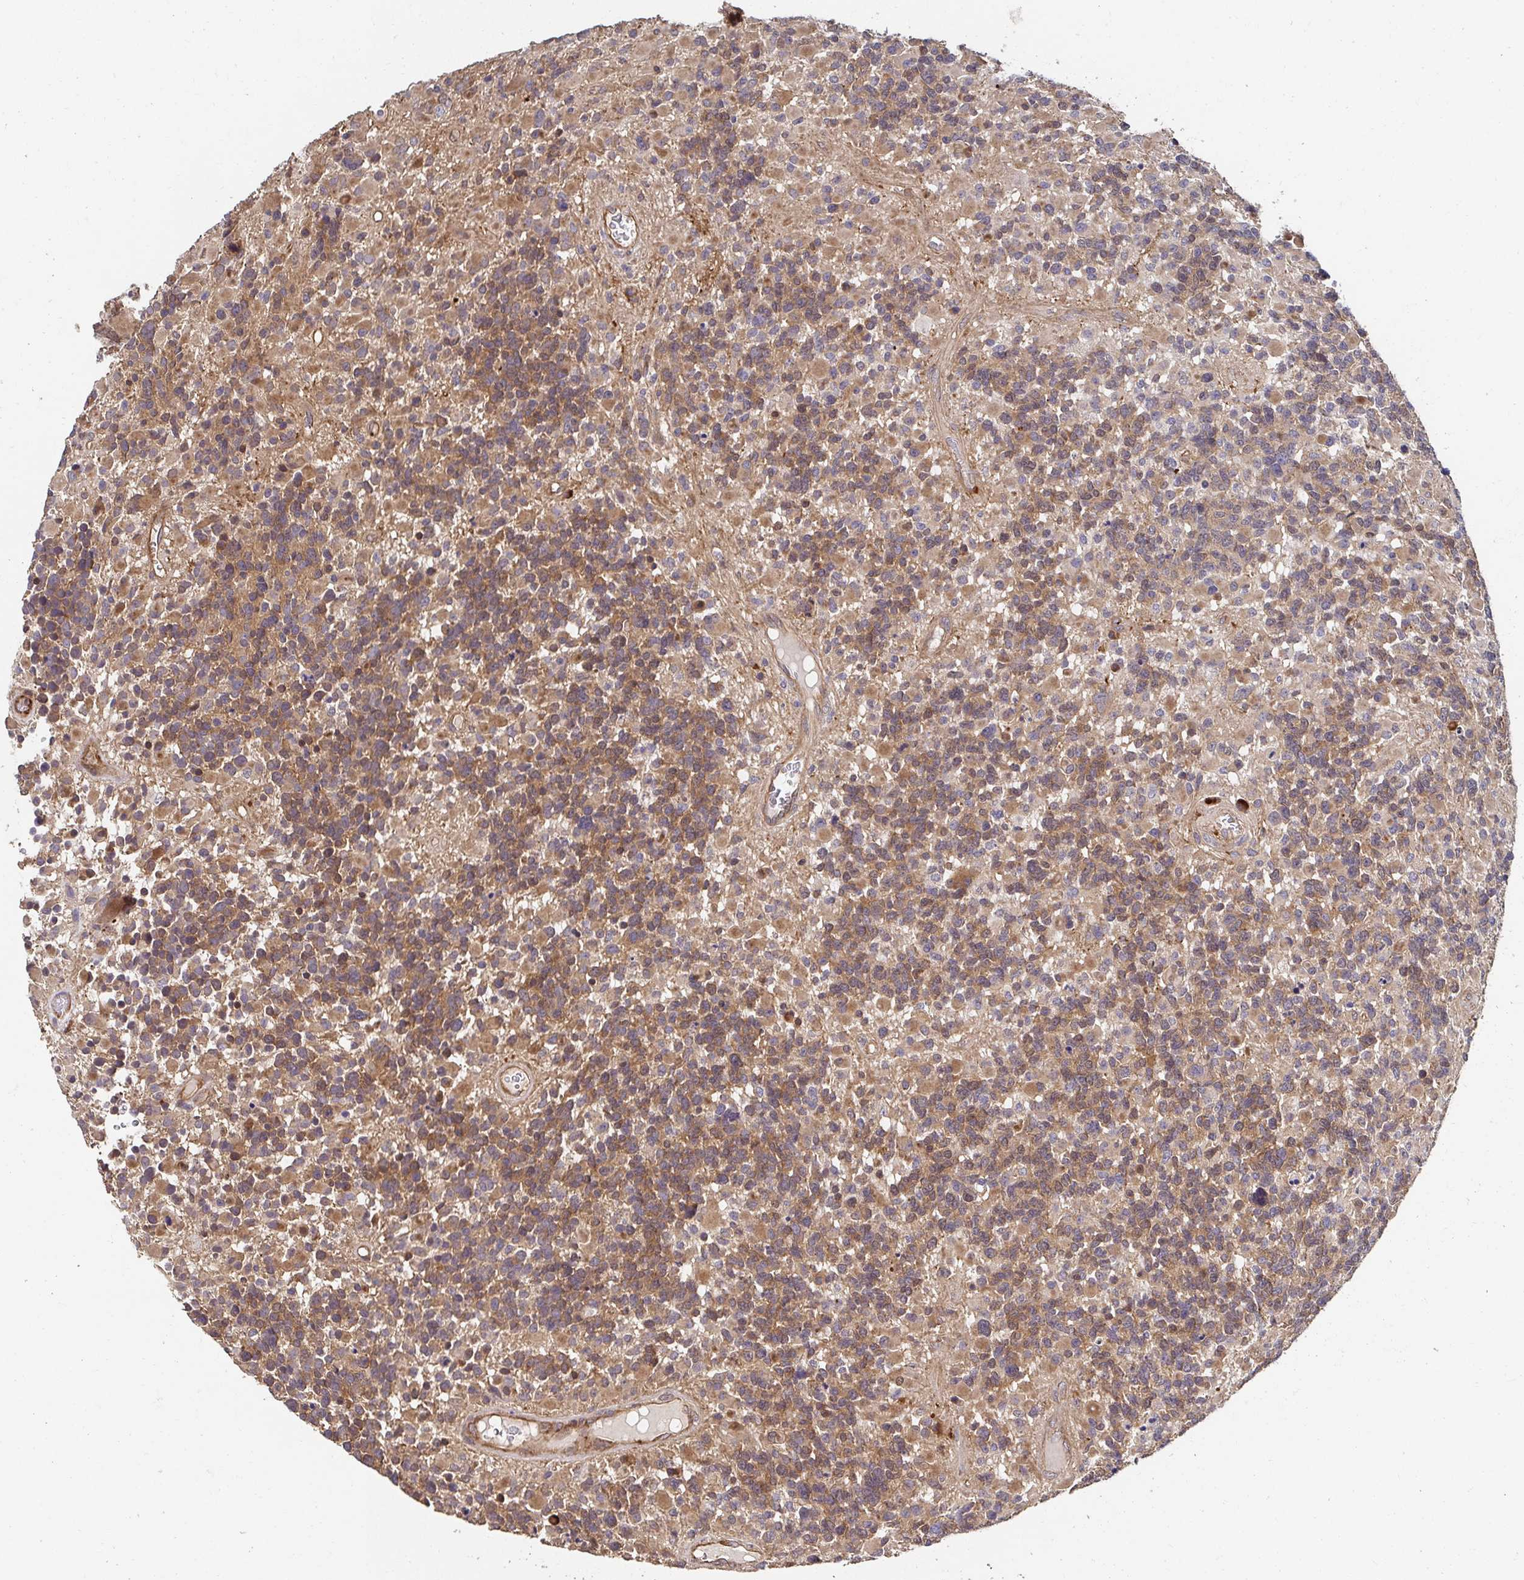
{"staining": {"intensity": "moderate", "quantity": "25%-75%", "location": "cytoplasmic/membranous"}, "tissue": "glioma", "cell_type": "Tumor cells", "image_type": "cancer", "snomed": [{"axis": "morphology", "description": "Glioma, malignant, High grade"}, {"axis": "topography", "description": "Brain"}], "caption": "IHC staining of glioma, which shows medium levels of moderate cytoplasmic/membranous expression in about 25%-75% of tumor cells indicating moderate cytoplasmic/membranous protein expression. The staining was performed using DAB (brown) for protein detection and nuclei were counterstained in hematoxylin (blue).", "gene": "APBB1", "patient": {"sex": "female", "age": 40}}